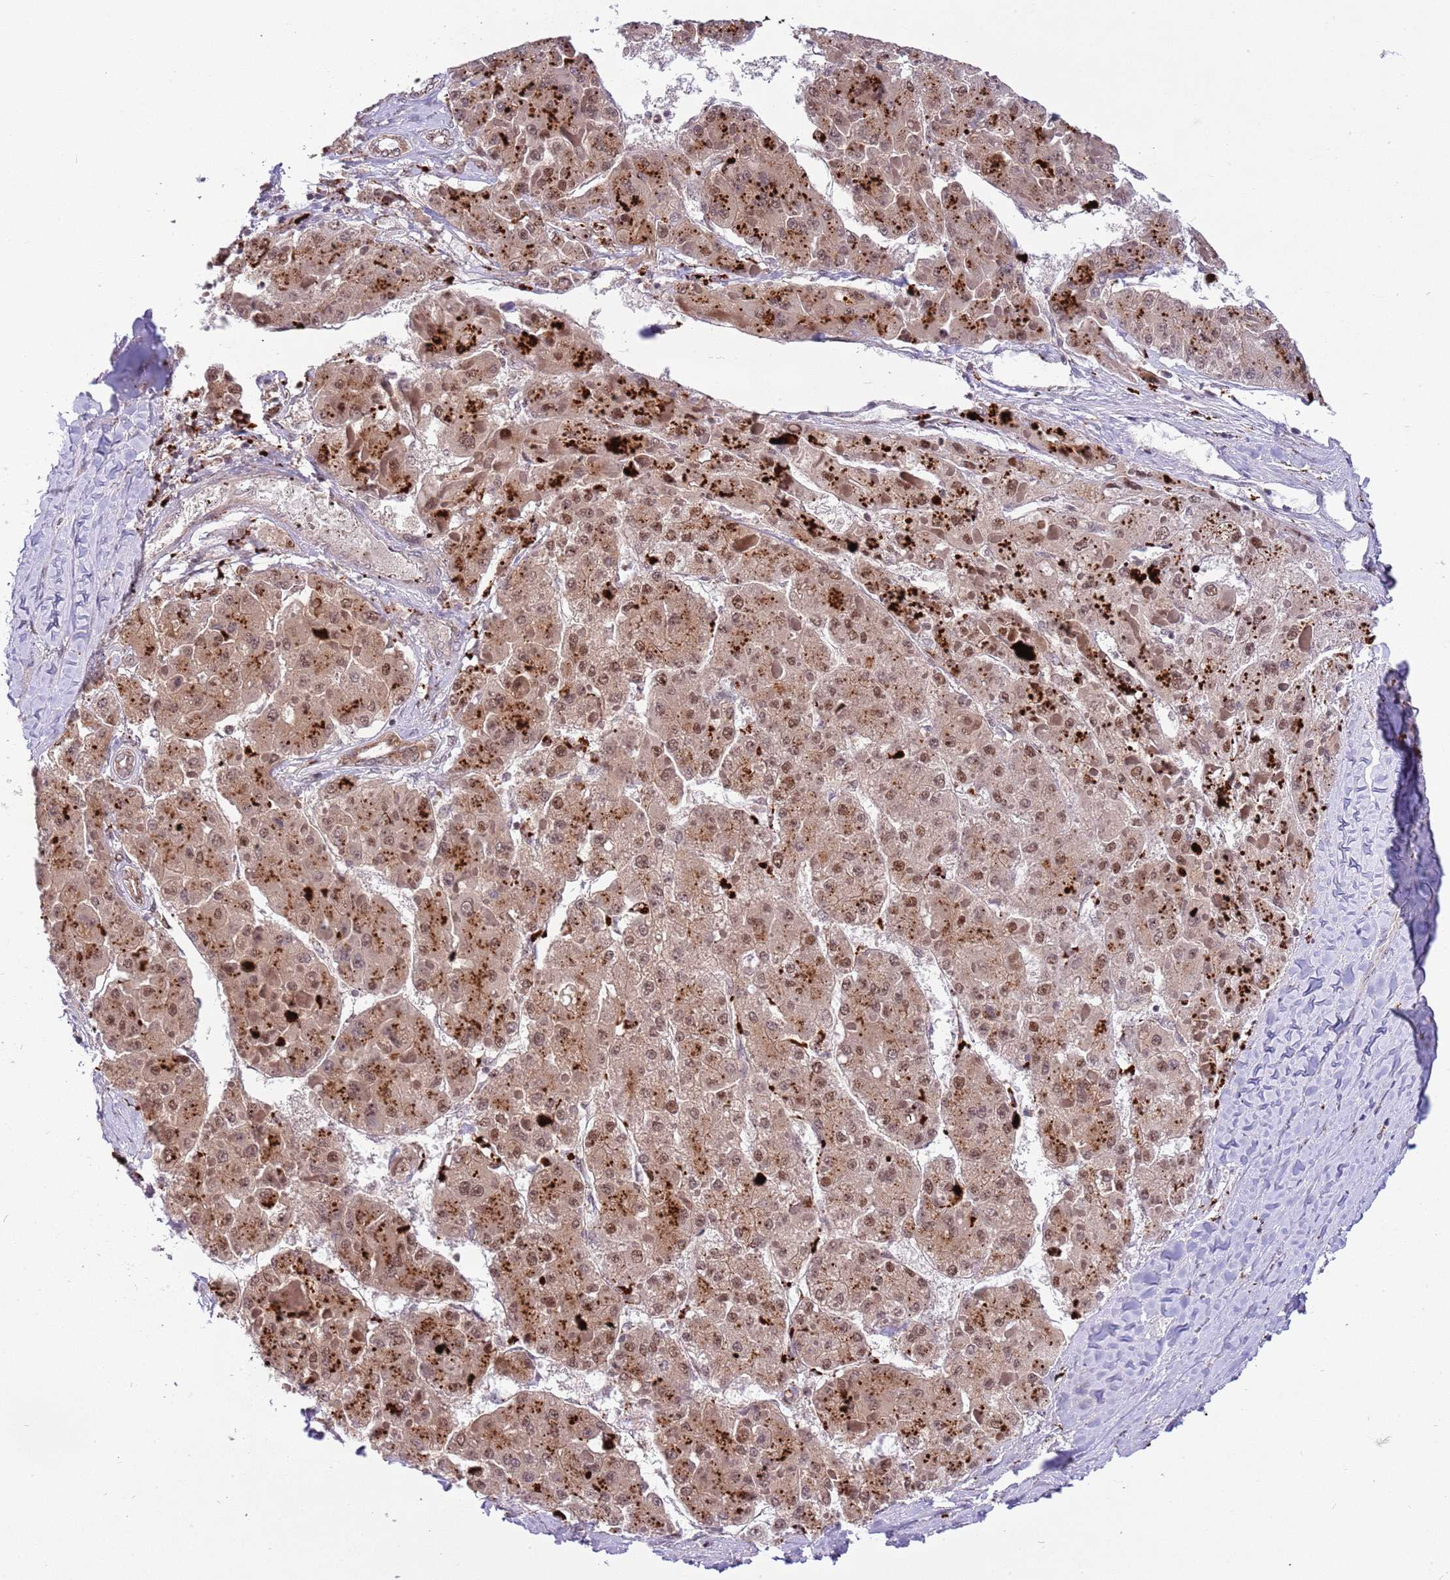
{"staining": {"intensity": "moderate", "quantity": ">75%", "location": "cytoplasmic/membranous,nuclear"}, "tissue": "liver cancer", "cell_type": "Tumor cells", "image_type": "cancer", "snomed": [{"axis": "morphology", "description": "Carcinoma, Hepatocellular, NOS"}, {"axis": "topography", "description": "Liver"}], "caption": "This histopathology image displays IHC staining of human liver hepatocellular carcinoma, with medium moderate cytoplasmic/membranous and nuclear staining in about >75% of tumor cells.", "gene": "TRIM27", "patient": {"sex": "female", "age": 73}}